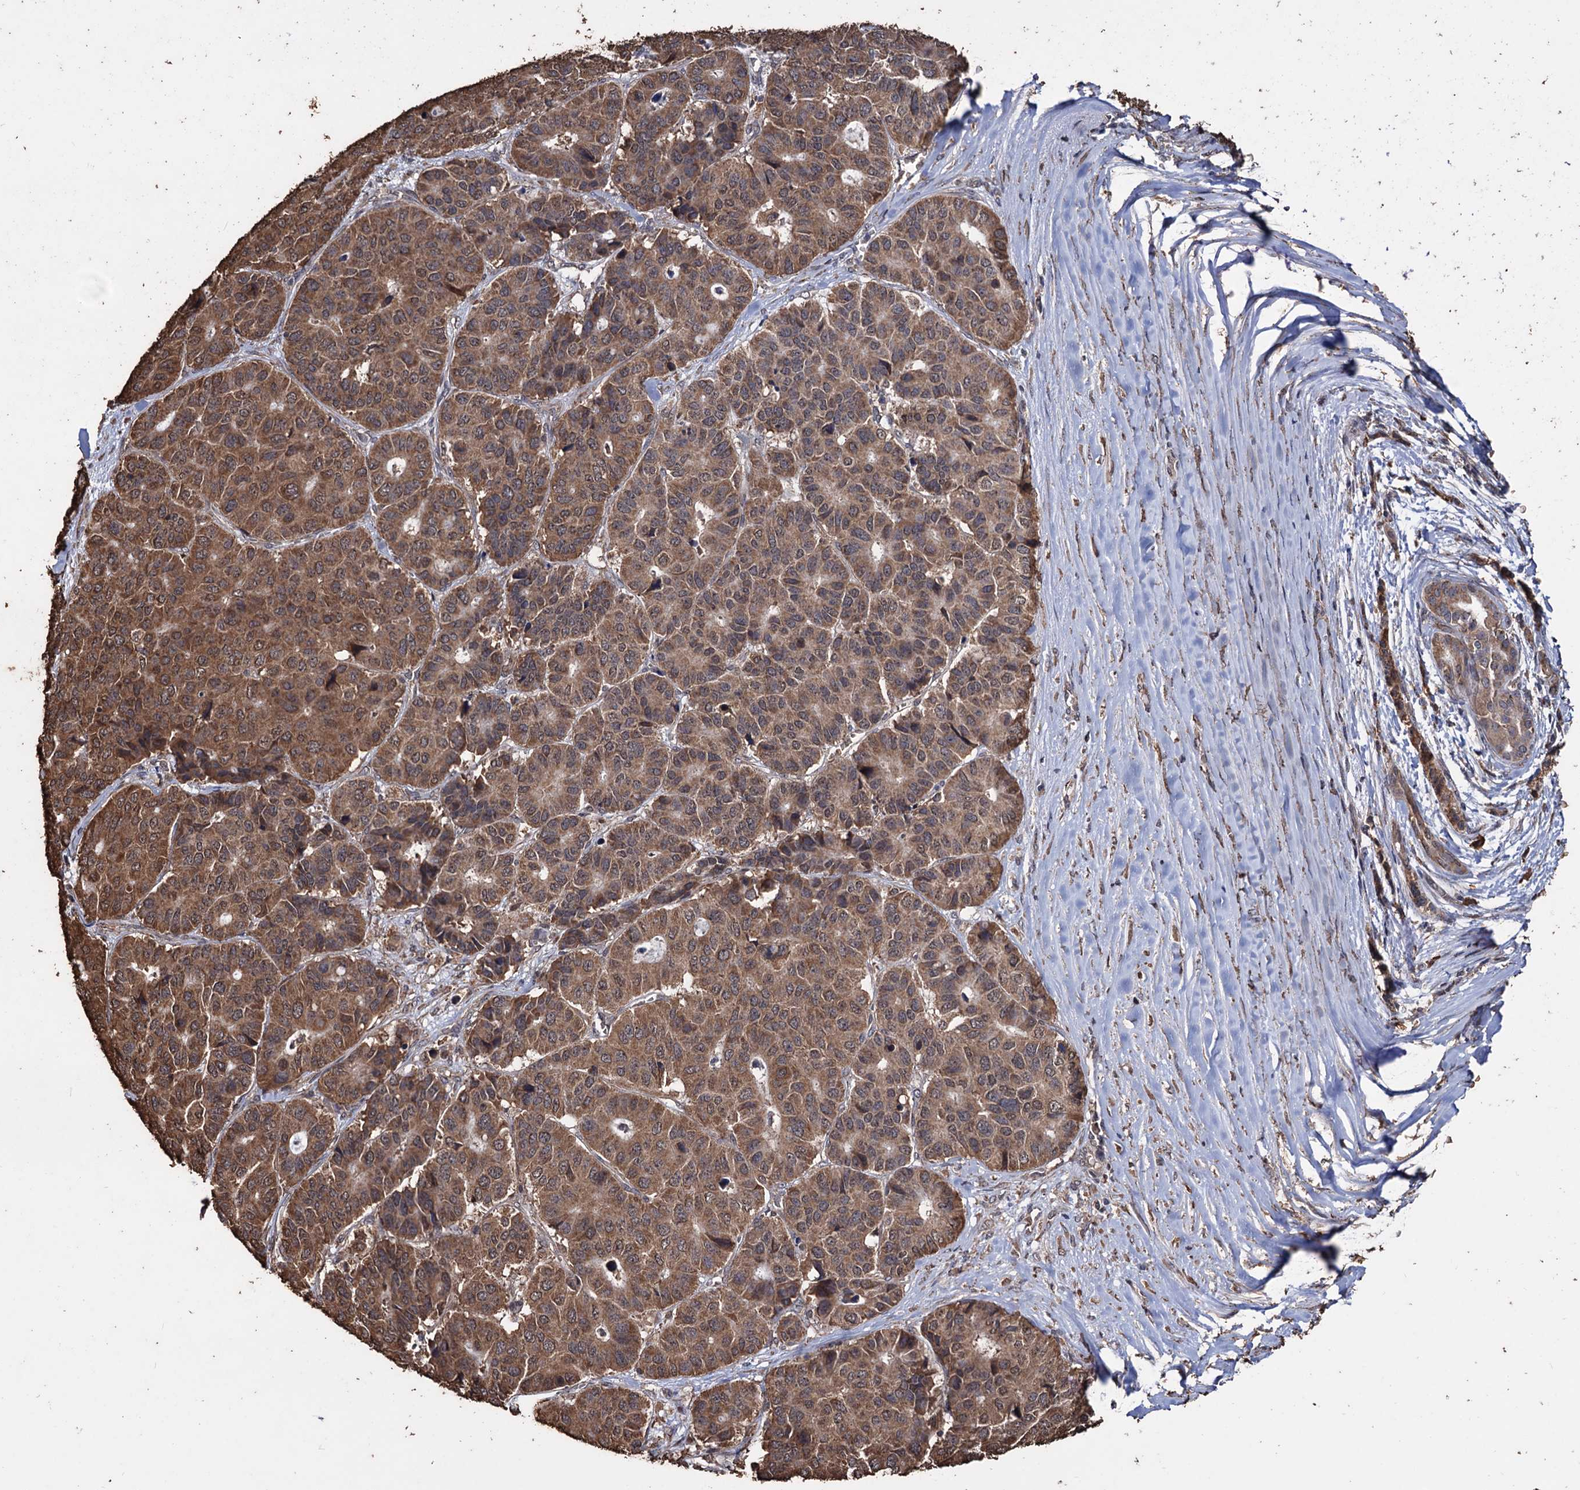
{"staining": {"intensity": "moderate", "quantity": ">75%", "location": "cytoplasmic/membranous,nuclear"}, "tissue": "pancreatic cancer", "cell_type": "Tumor cells", "image_type": "cancer", "snomed": [{"axis": "morphology", "description": "Adenocarcinoma, NOS"}, {"axis": "topography", "description": "Pancreas"}], "caption": "Human pancreatic adenocarcinoma stained with a protein marker exhibits moderate staining in tumor cells.", "gene": "TBC1D12", "patient": {"sex": "male", "age": 50}}